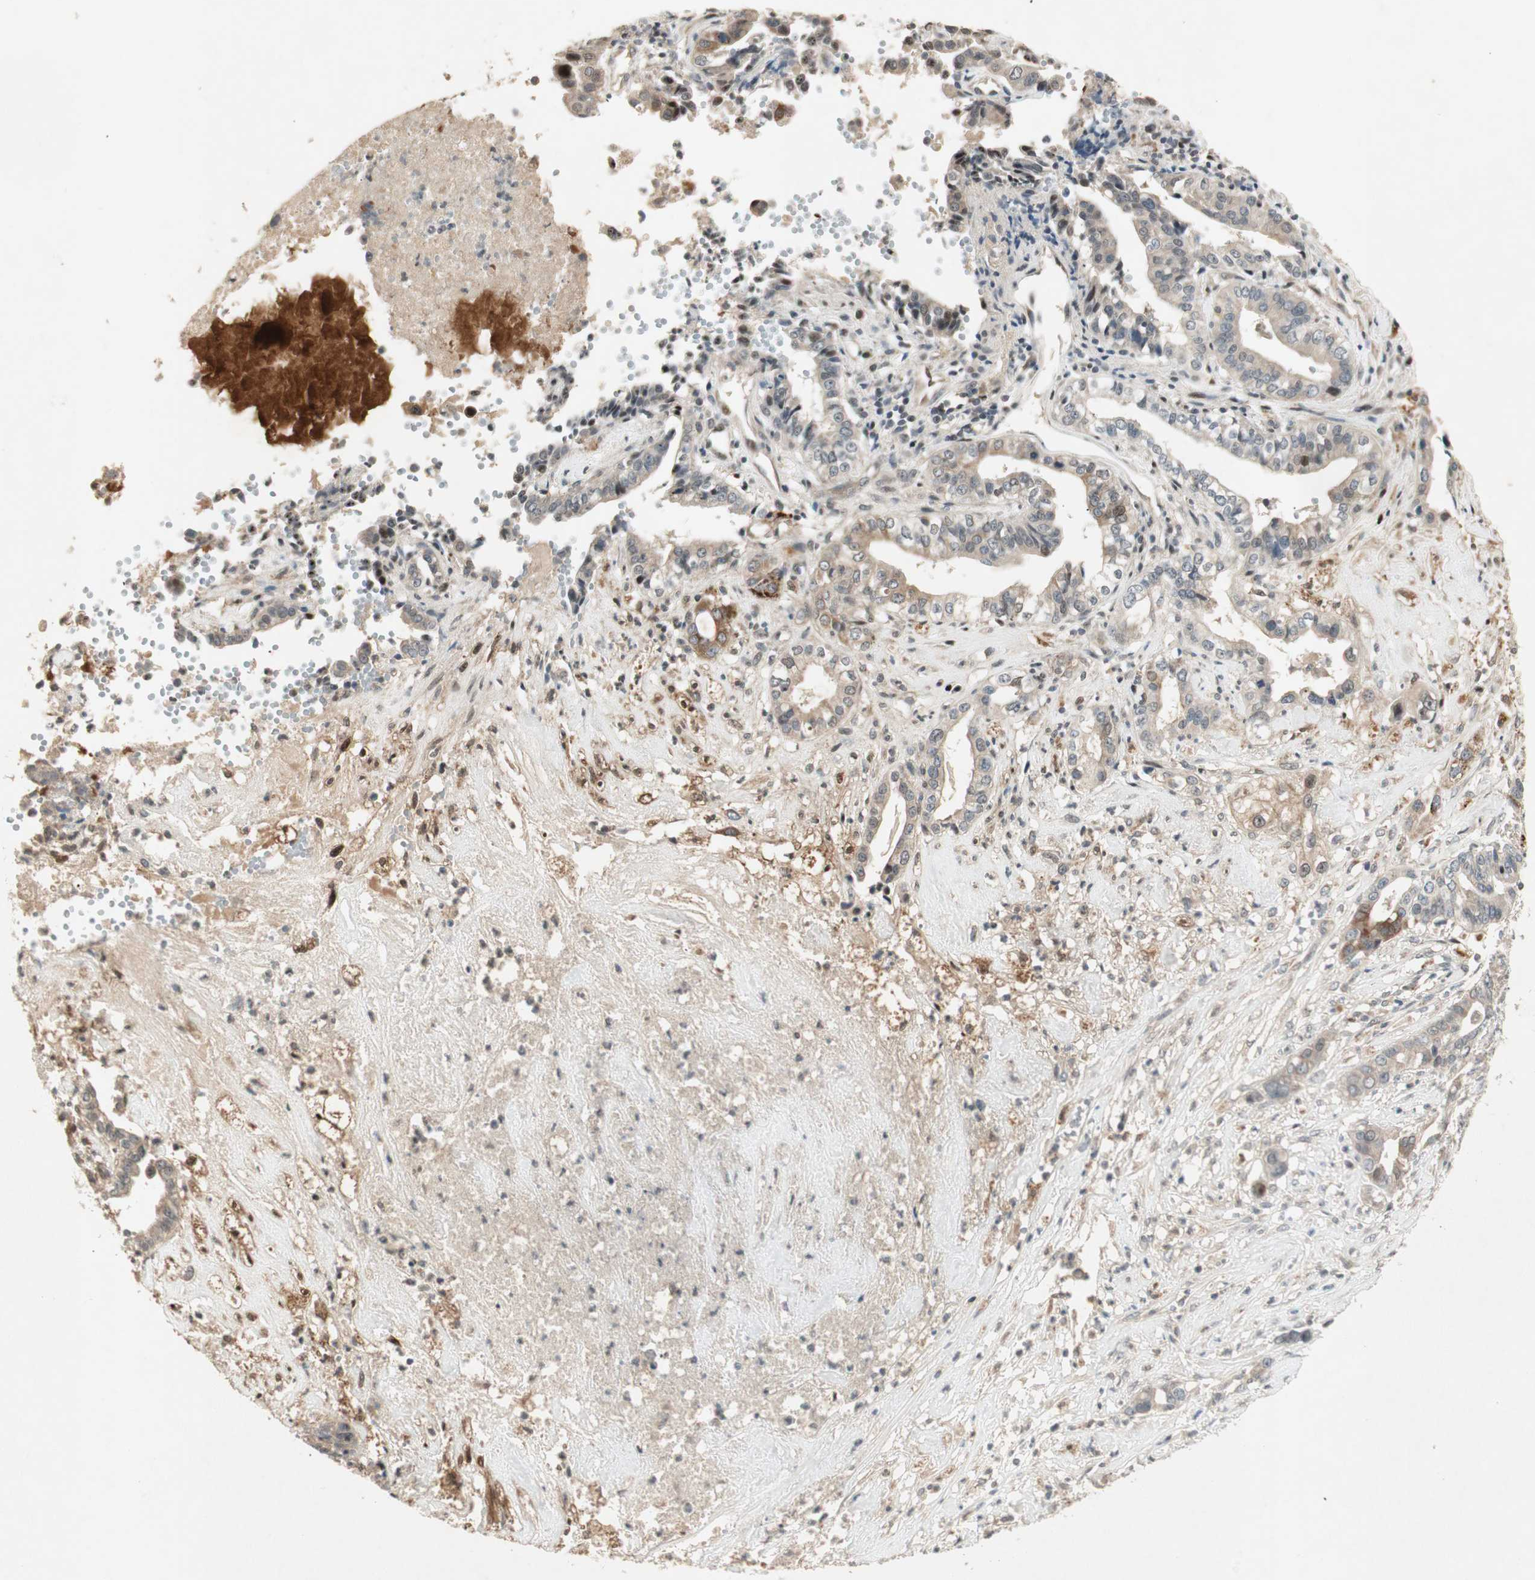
{"staining": {"intensity": "weak", "quantity": "25%-75%", "location": "cytoplasmic/membranous"}, "tissue": "liver cancer", "cell_type": "Tumor cells", "image_type": "cancer", "snomed": [{"axis": "morphology", "description": "Cholangiocarcinoma"}, {"axis": "topography", "description": "Liver"}], "caption": "A high-resolution micrograph shows immunohistochemistry staining of cholangiocarcinoma (liver), which reveals weak cytoplasmic/membranous expression in approximately 25%-75% of tumor cells. (Stains: DAB (3,3'-diaminobenzidine) in brown, nuclei in blue, Microscopy: brightfield microscopy at high magnification).", "gene": "ACSL5", "patient": {"sex": "female", "age": 61}}